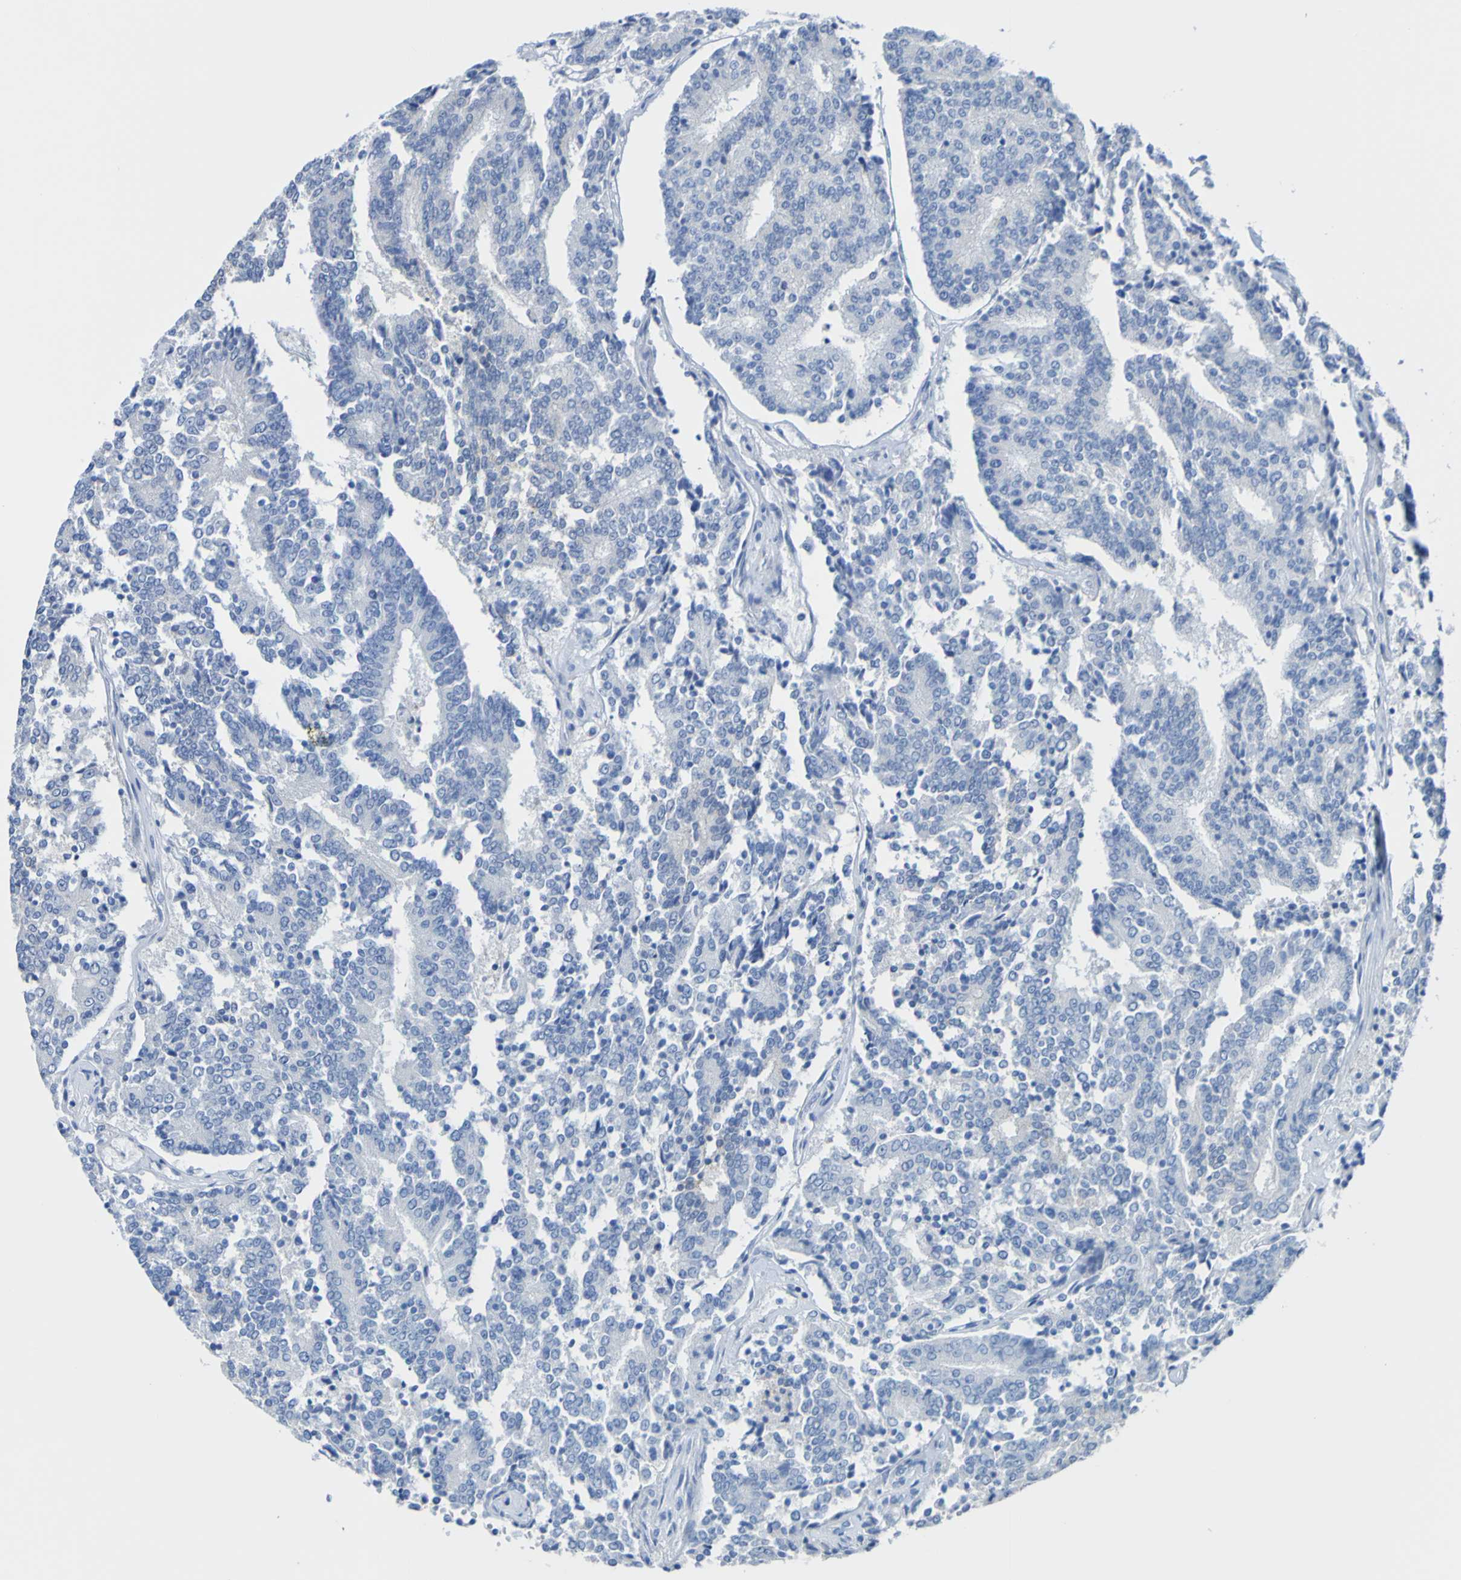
{"staining": {"intensity": "negative", "quantity": "none", "location": "none"}, "tissue": "prostate cancer", "cell_type": "Tumor cells", "image_type": "cancer", "snomed": [{"axis": "morphology", "description": "Normal tissue, NOS"}, {"axis": "morphology", "description": "Adenocarcinoma, High grade"}, {"axis": "topography", "description": "Prostate"}, {"axis": "topography", "description": "Seminal veicle"}], "caption": "High power microscopy image of an immunohistochemistry histopathology image of prostate cancer, revealing no significant expression in tumor cells.", "gene": "ACMSD", "patient": {"sex": "male", "age": 55}}